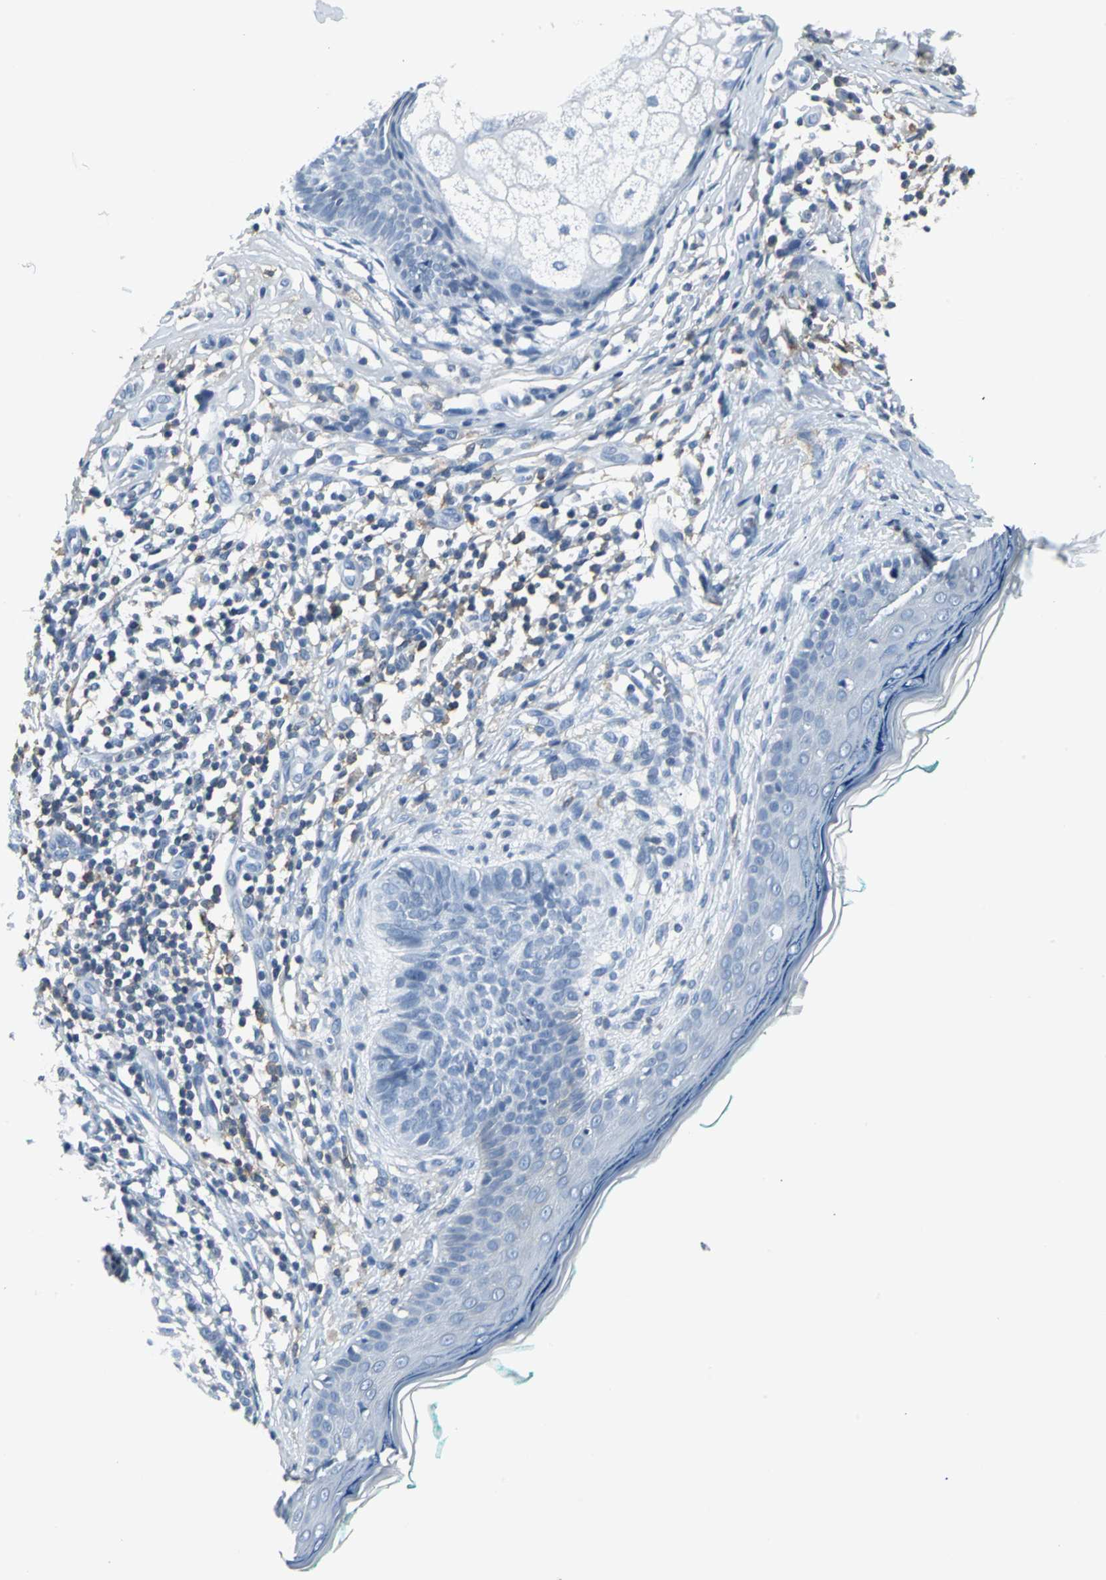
{"staining": {"intensity": "negative", "quantity": "none", "location": "none"}, "tissue": "skin cancer", "cell_type": "Tumor cells", "image_type": "cancer", "snomed": [{"axis": "morphology", "description": "Normal tissue, NOS"}, {"axis": "morphology", "description": "Basal cell carcinoma"}, {"axis": "topography", "description": "Skin"}], "caption": "This is a micrograph of immunohistochemistry (IHC) staining of skin cancer (basal cell carcinoma), which shows no positivity in tumor cells.", "gene": "IQGAP2", "patient": {"sex": "male", "age": 76}}